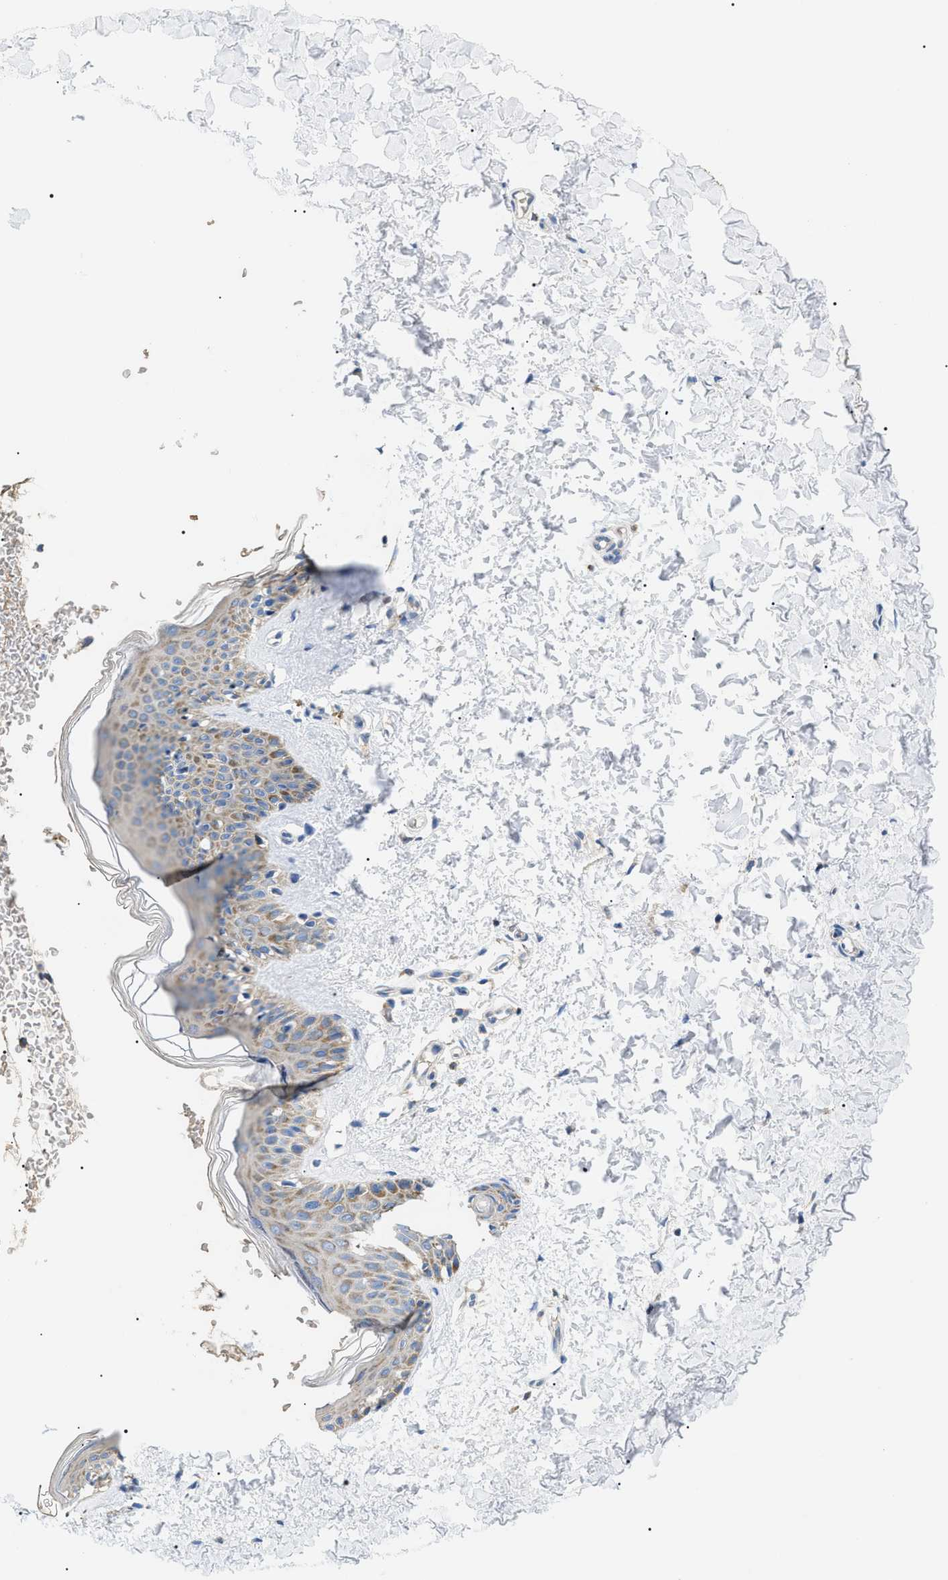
{"staining": {"intensity": "negative", "quantity": "none", "location": "none"}, "tissue": "skin", "cell_type": "Fibroblasts", "image_type": "normal", "snomed": [{"axis": "morphology", "description": "Normal tissue, NOS"}, {"axis": "topography", "description": "Skin"}], "caption": "A high-resolution image shows immunohistochemistry staining of normal skin, which displays no significant staining in fibroblasts.", "gene": "TOMM6", "patient": {"sex": "female", "age": 41}}